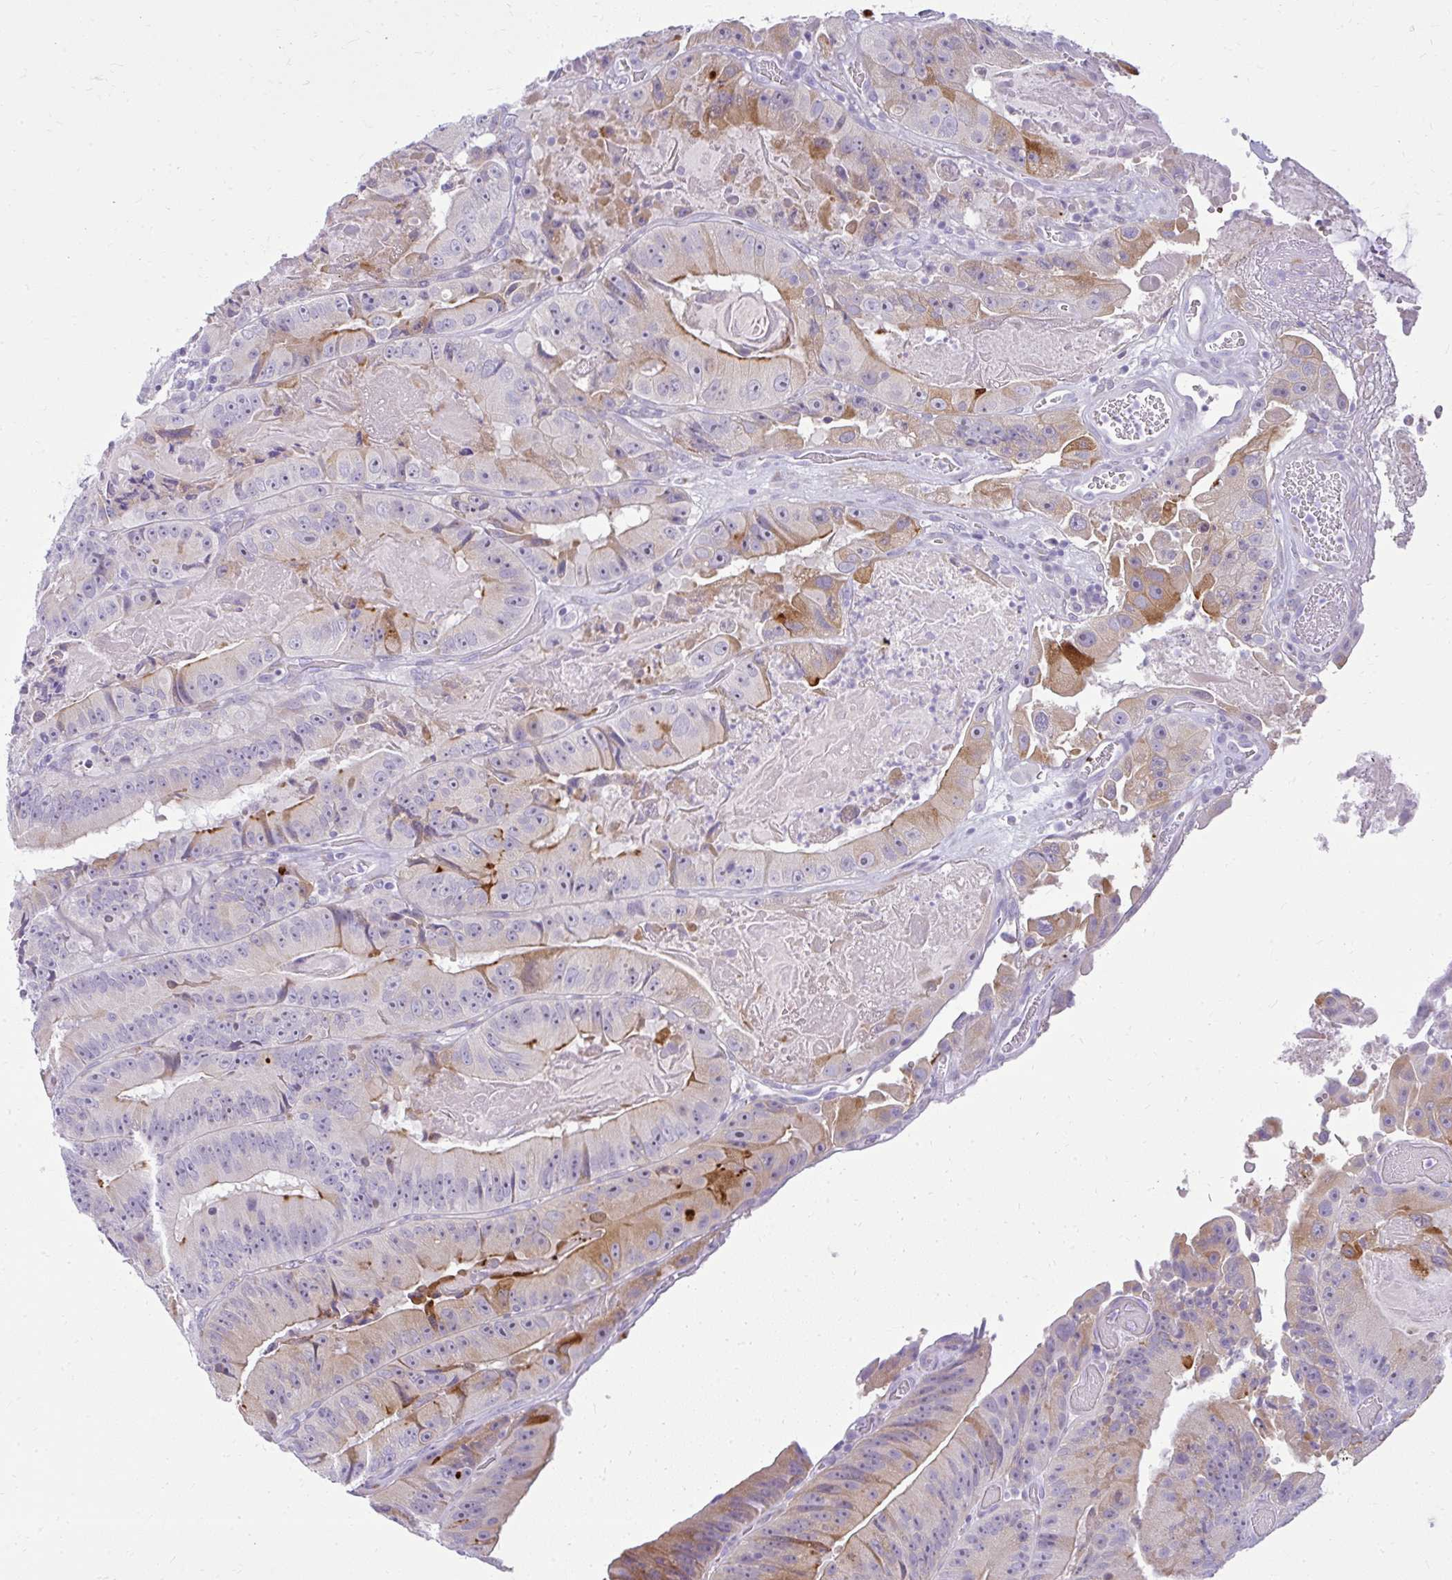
{"staining": {"intensity": "moderate", "quantity": "<25%", "location": "cytoplasmic/membranous"}, "tissue": "colorectal cancer", "cell_type": "Tumor cells", "image_type": "cancer", "snomed": [{"axis": "morphology", "description": "Adenocarcinoma, NOS"}, {"axis": "topography", "description": "Colon"}], "caption": "There is low levels of moderate cytoplasmic/membranous positivity in tumor cells of colorectal adenocarcinoma, as demonstrated by immunohistochemical staining (brown color).", "gene": "PRAP1", "patient": {"sex": "female", "age": 86}}